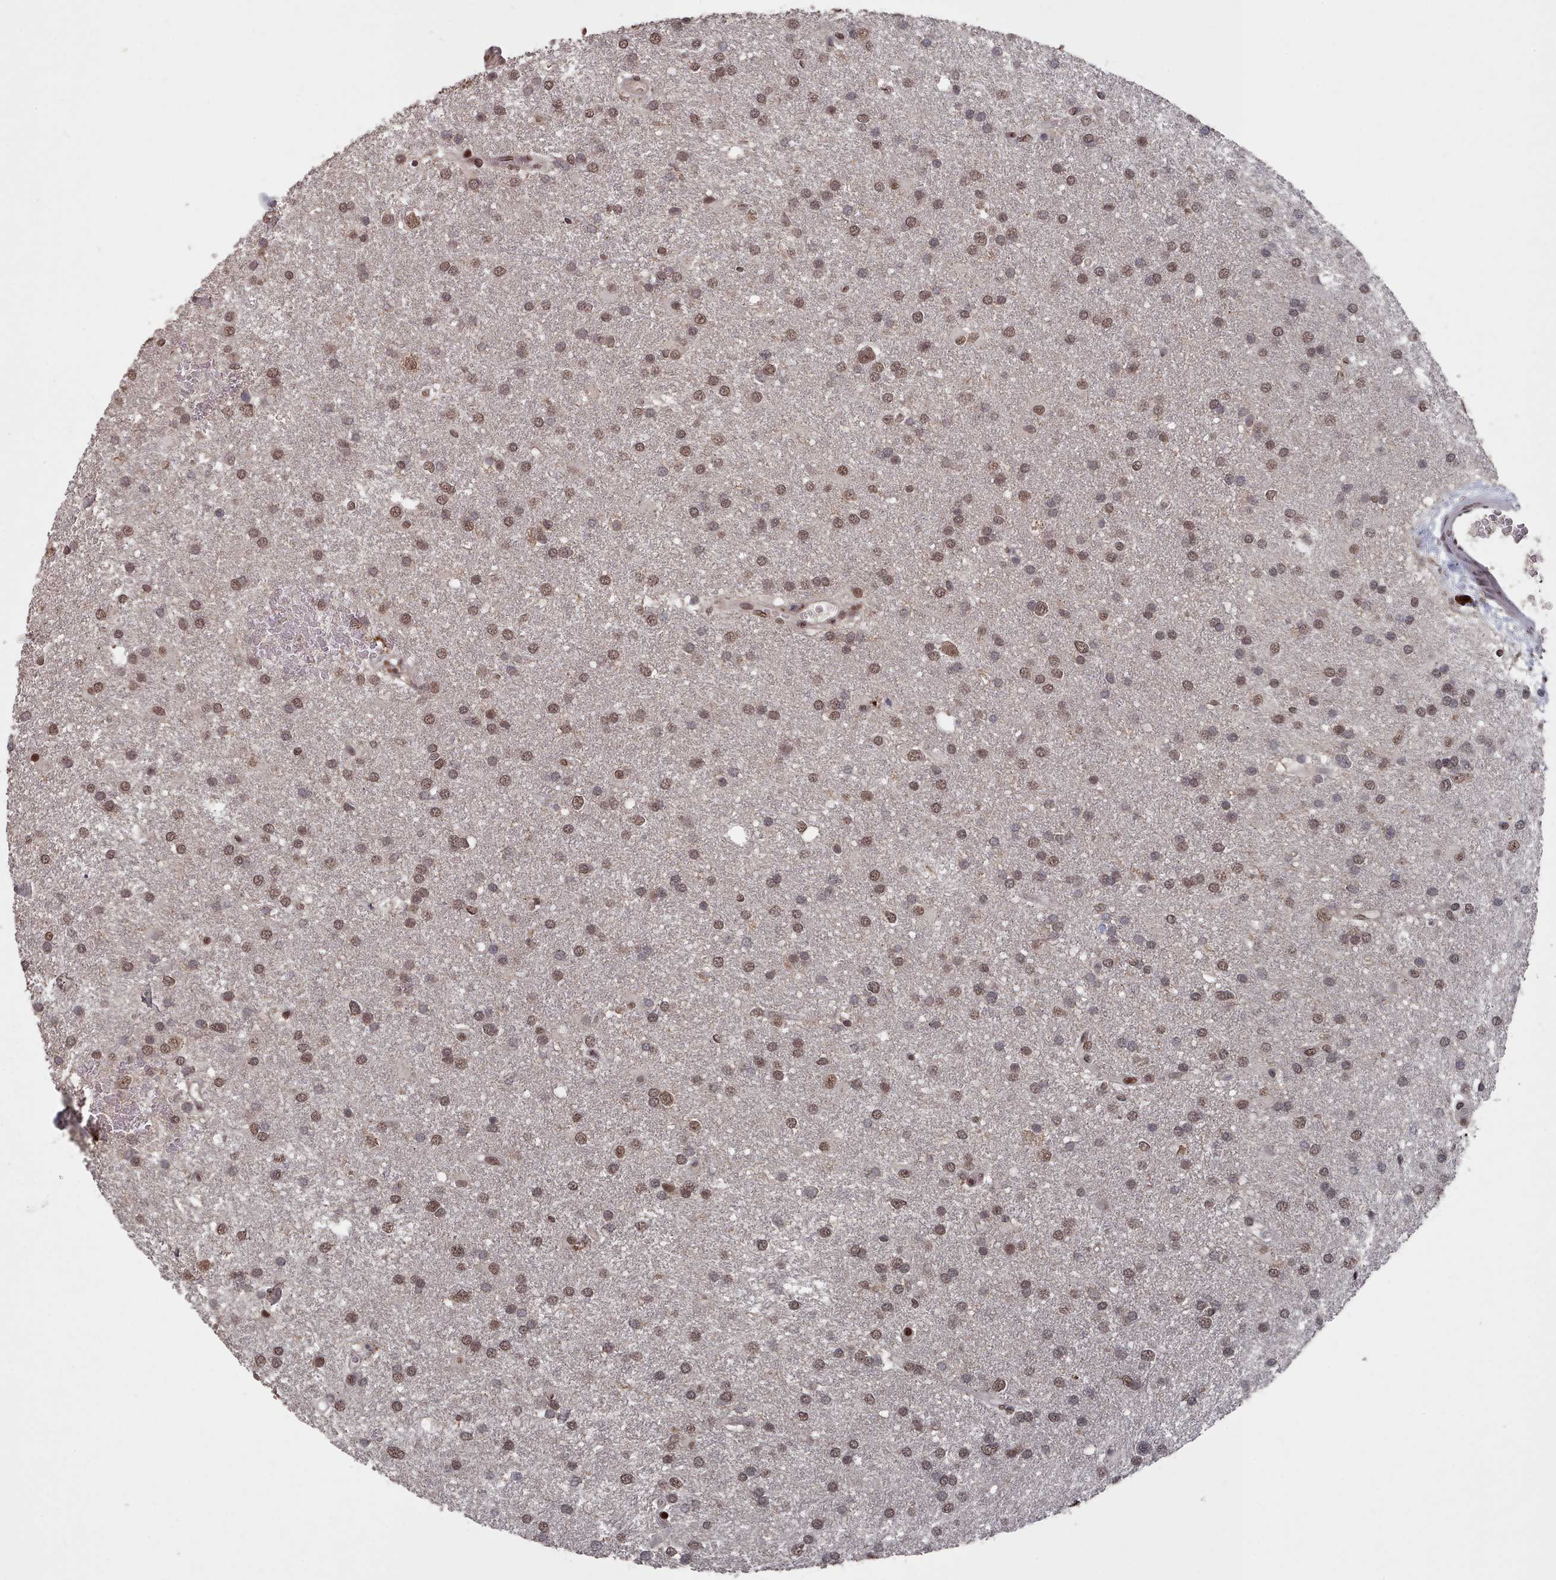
{"staining": {"intensity": "moderate", "quantity": ">75%", "location": "nuclear"}, "tissue": "glioma", "cell_type": "Tumor cells", "image_type": "cancer", "snomed": [{"axis": "morphology", "description": "Glioma, malignant, Low grade"}, {"axis": "topography", "description": "Brain"}], "caption": "High-magnification brightfield microscopy of low-grade glioma (malignant) stained with DAB (brown) and counterstained with hematoxylin (blue). tumor cells exhibit moderate nuclear positivity is present in approximately>75% of cells. The protein is stained brown, and the nuclei are stained in blue (DAB (3,3'-diaminobenzidine) IHC with brightfield microscopy, high magnification).", "gene": "PNRC2", "patient": {"sex": "female", "age": 32}}